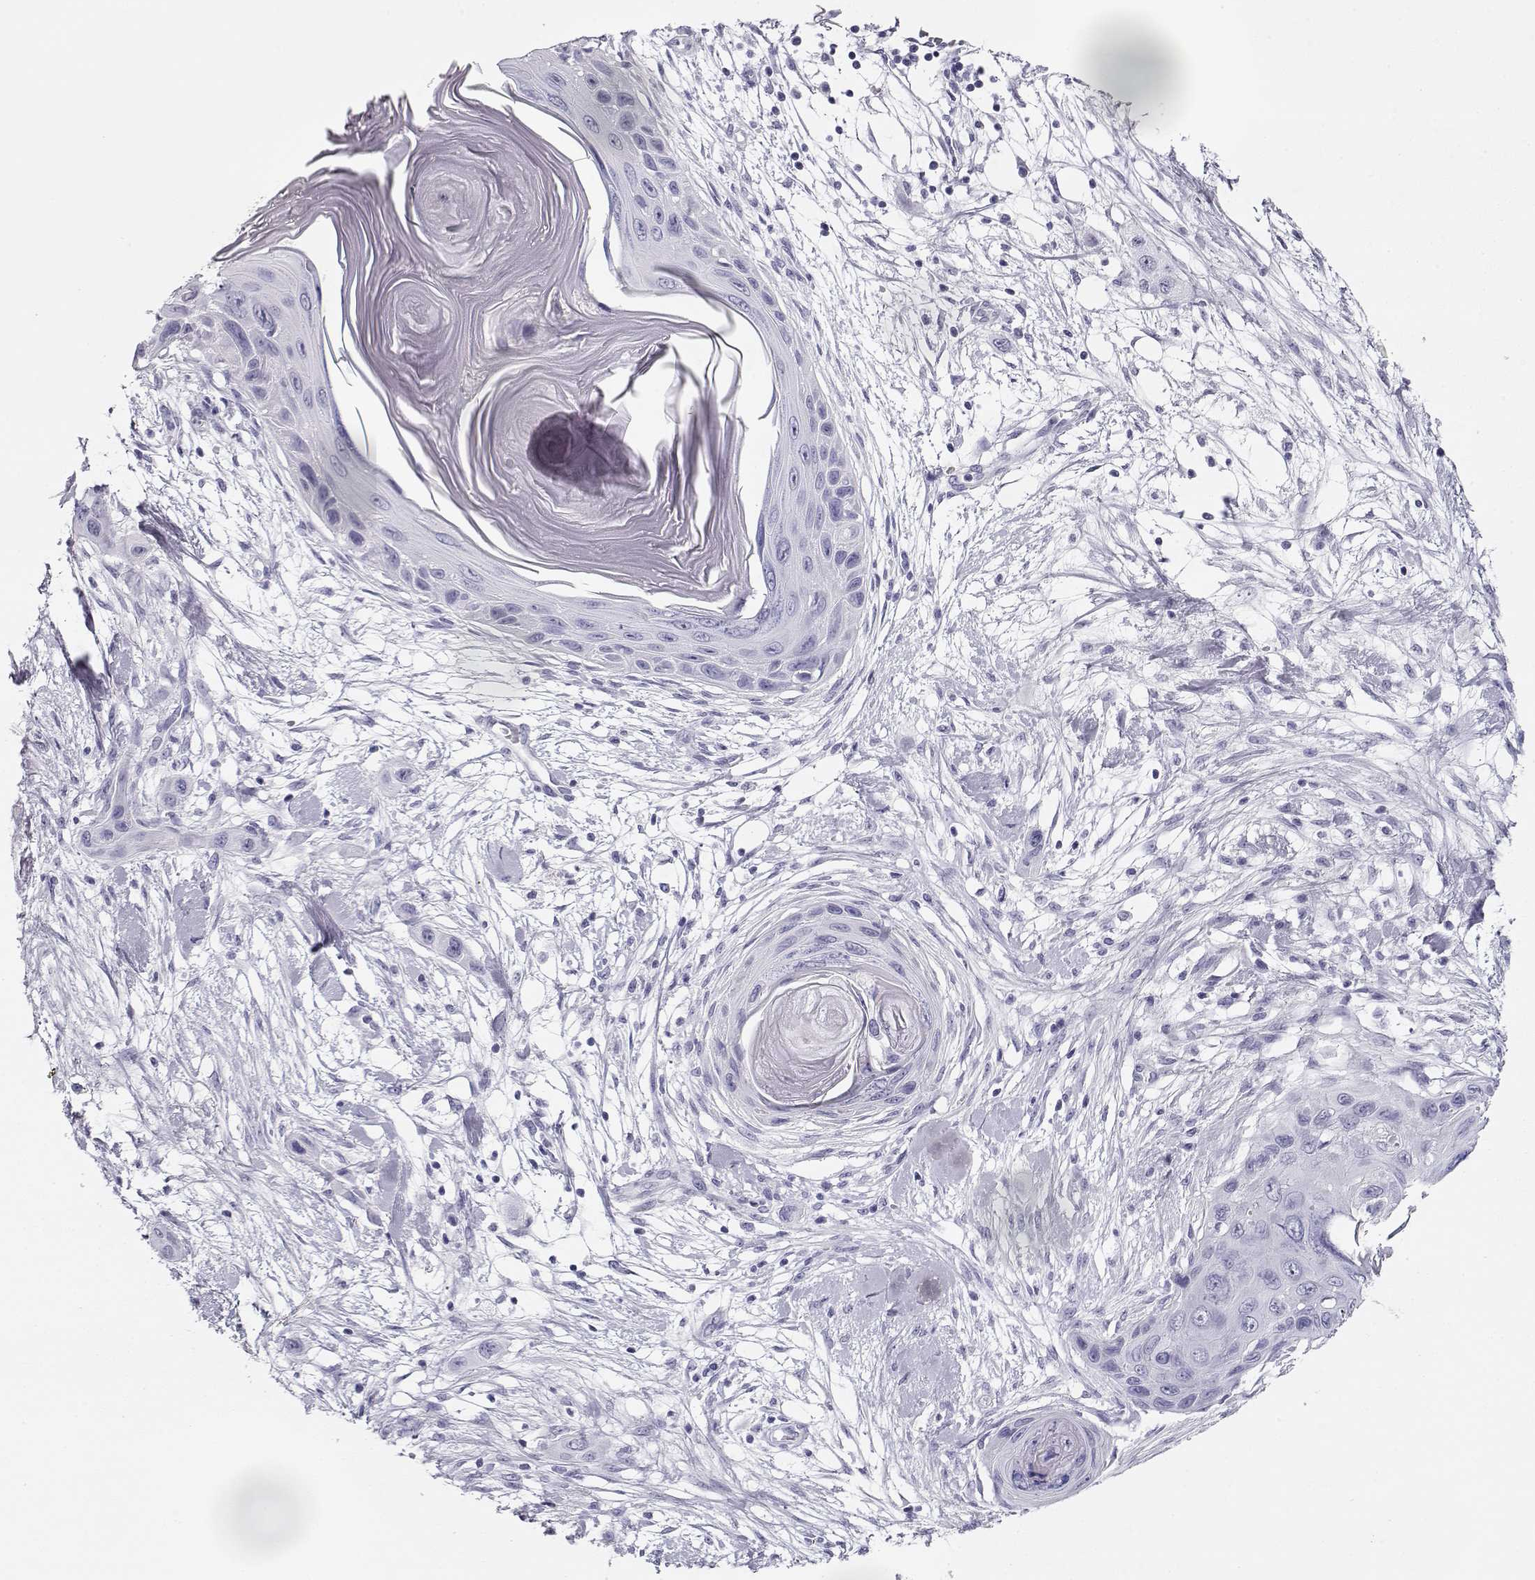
{"staining": {"intensity": "negative", "quantity": "none", "location": "none"}, "tissue": "skin cancer", "cell_type": "Tumor cells", "image_type": "cancer", "snomed": [{"axis": "morphology", "description": "Squamous cell carcinoma, NOS"}, {"axis": "topography", "description": "Skin"}], "caption": "An immunohistochemistry (IHC) histopathology image of skin cancer is shown. There is no staining in tumor cells of skin cancer.", "gene": "MAGEC1", "patient": {"sex": "male", "age": 79}}